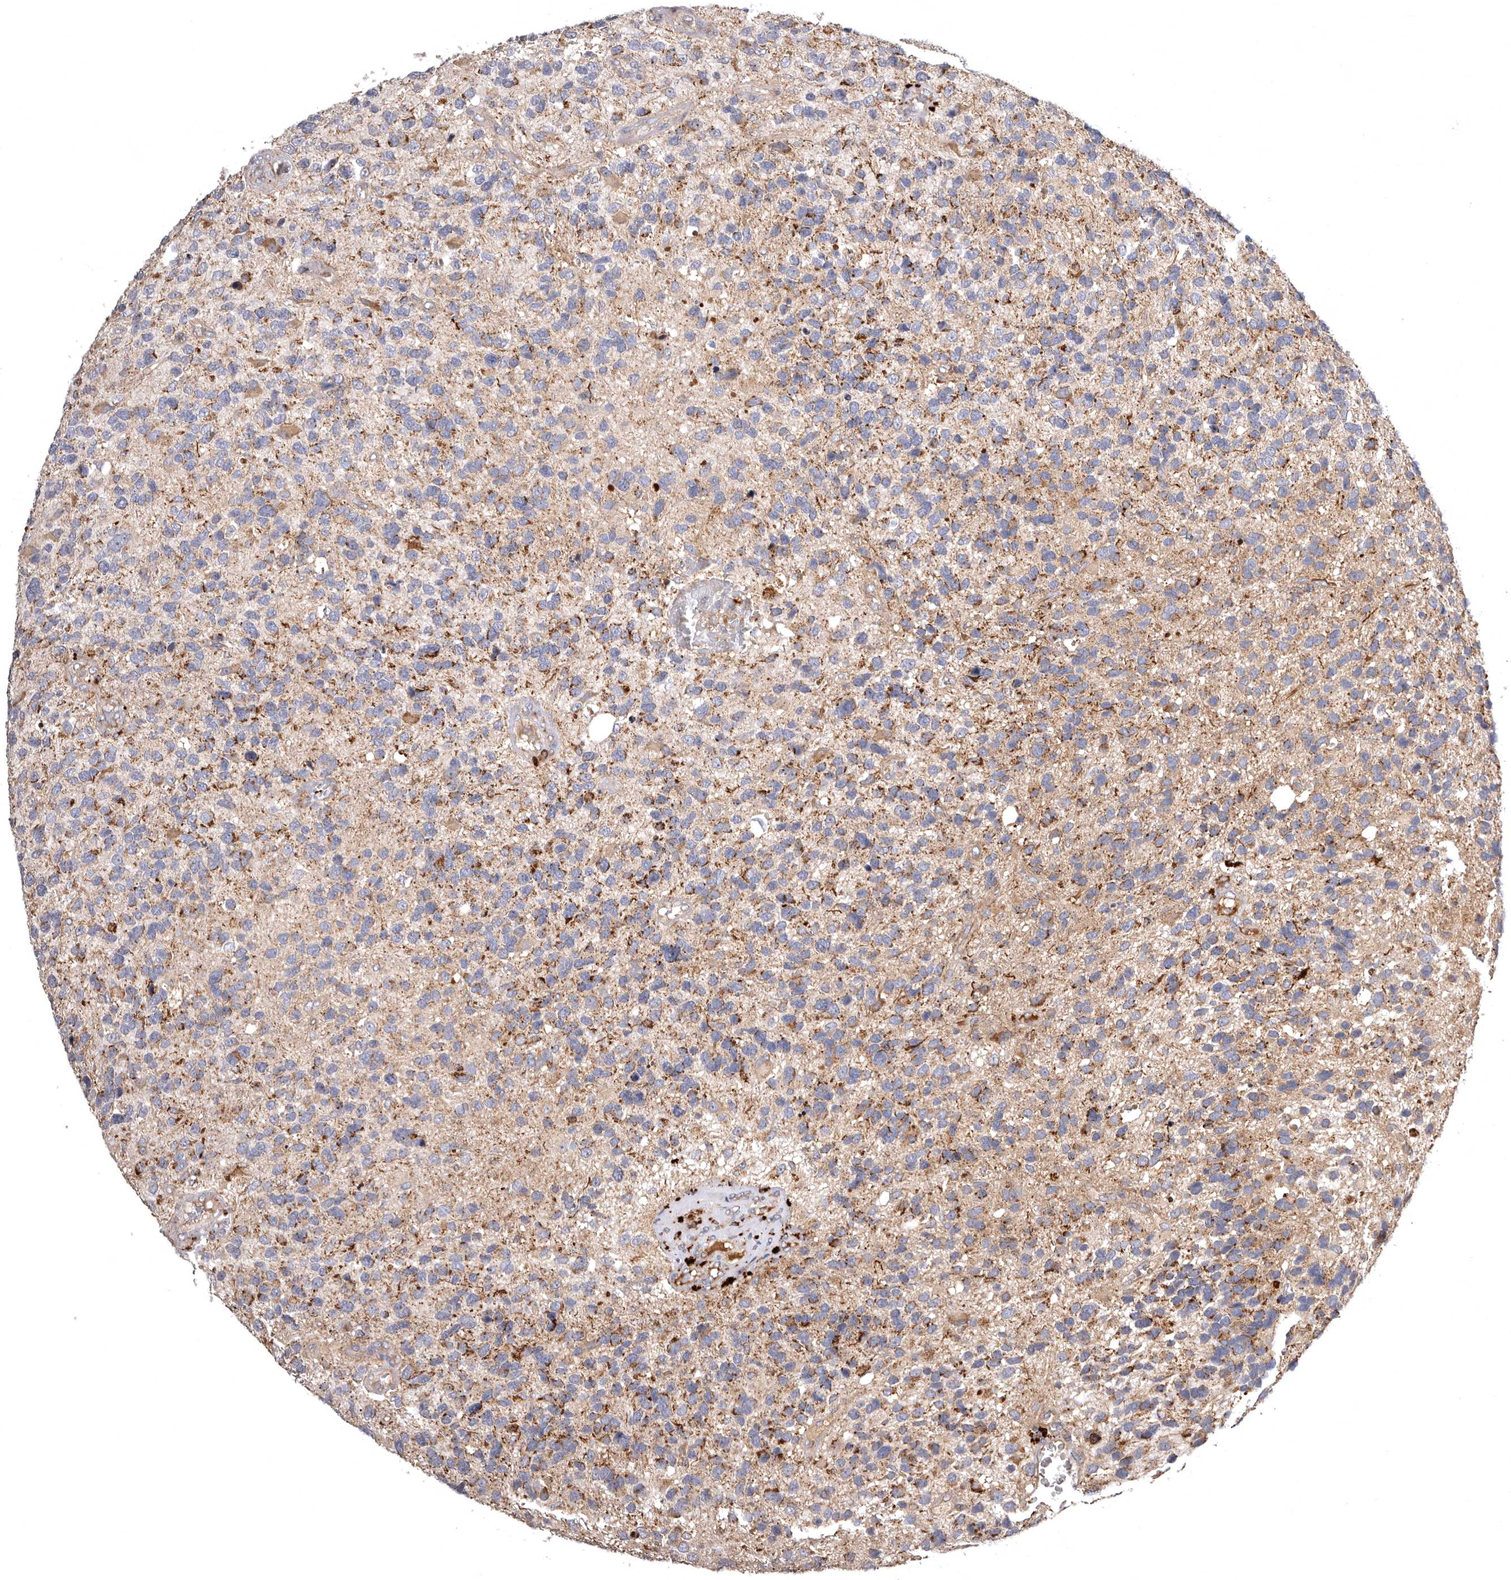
{"staining": {"intensity": "moderate", "quantity": "<25%", "location": "cytoplasmic/membranous"}, "tissue": "glioma", "cell_type": "Tumor cells", "image_type": "cancer", "snomed": [{"axis": "morphology", "description": "Glioma, malignant, High grade"}, {"axis": "topography", "description": "Brain"}], "caption": "Malignant high-grade glioma was stained to show a protein in brown. There is low levels of moderate cytoplasmic/membranous positivity in approximately <25% of tumor cells. (DAB IHC with brightfield microscopy, high magnification).", "gene": "ADCY2", "patient": {"sex": "female", "age": 58}}